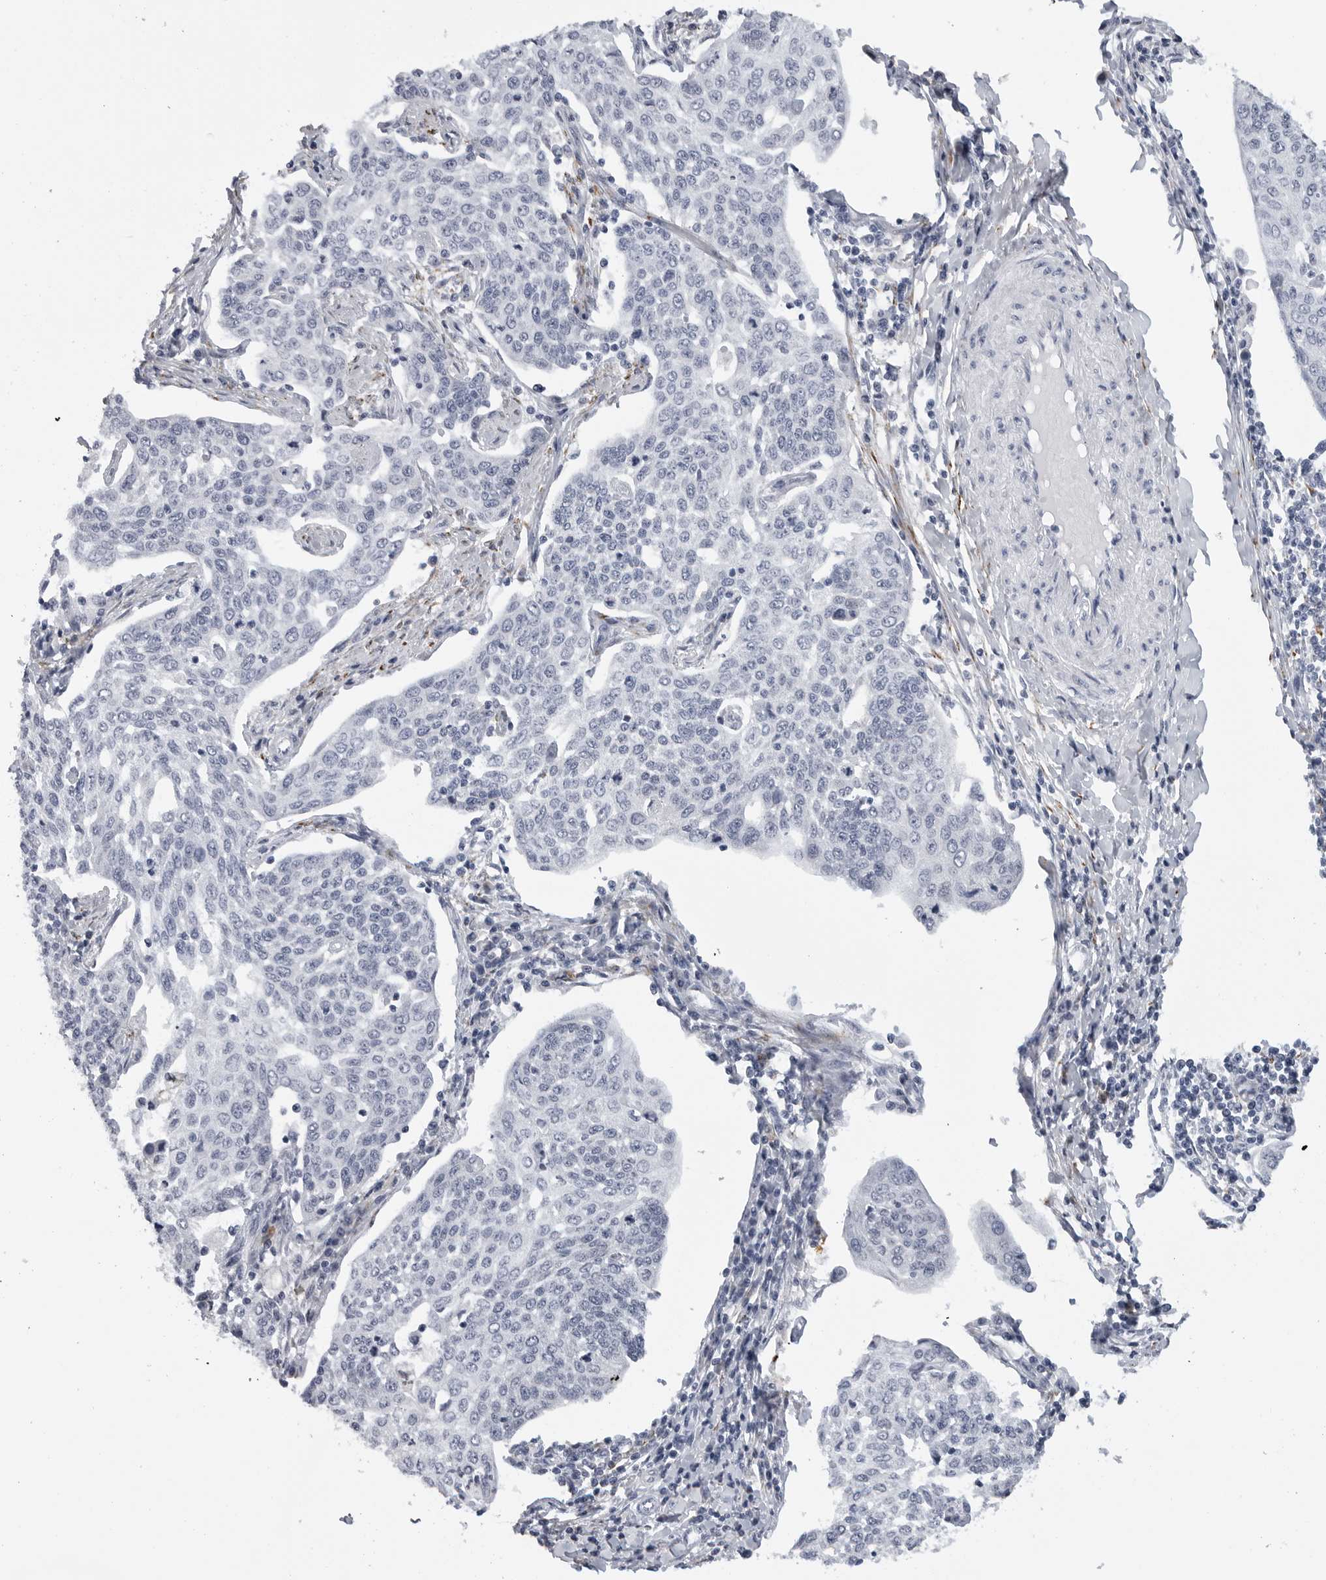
{"staining": {"intensity": "negative", "quantity": "none", "location": "none"}, "tissue": "cervical cancer", "cell_type": "Tumor cells", "image_type": "cancer", "snomed": [{"axis": "morphology", "description": "Squamous cell carcinoma, NOS"}, {"axis": "topography", "description": "Cervix"}], "caption": "DAB immunohistochemical staining of cervical cancer demonstrates no significant staining in tumor cells. (DAB IHC, high magnification).", "gene": "CDK20", "patient": {"sex": "female", "age": 34}}